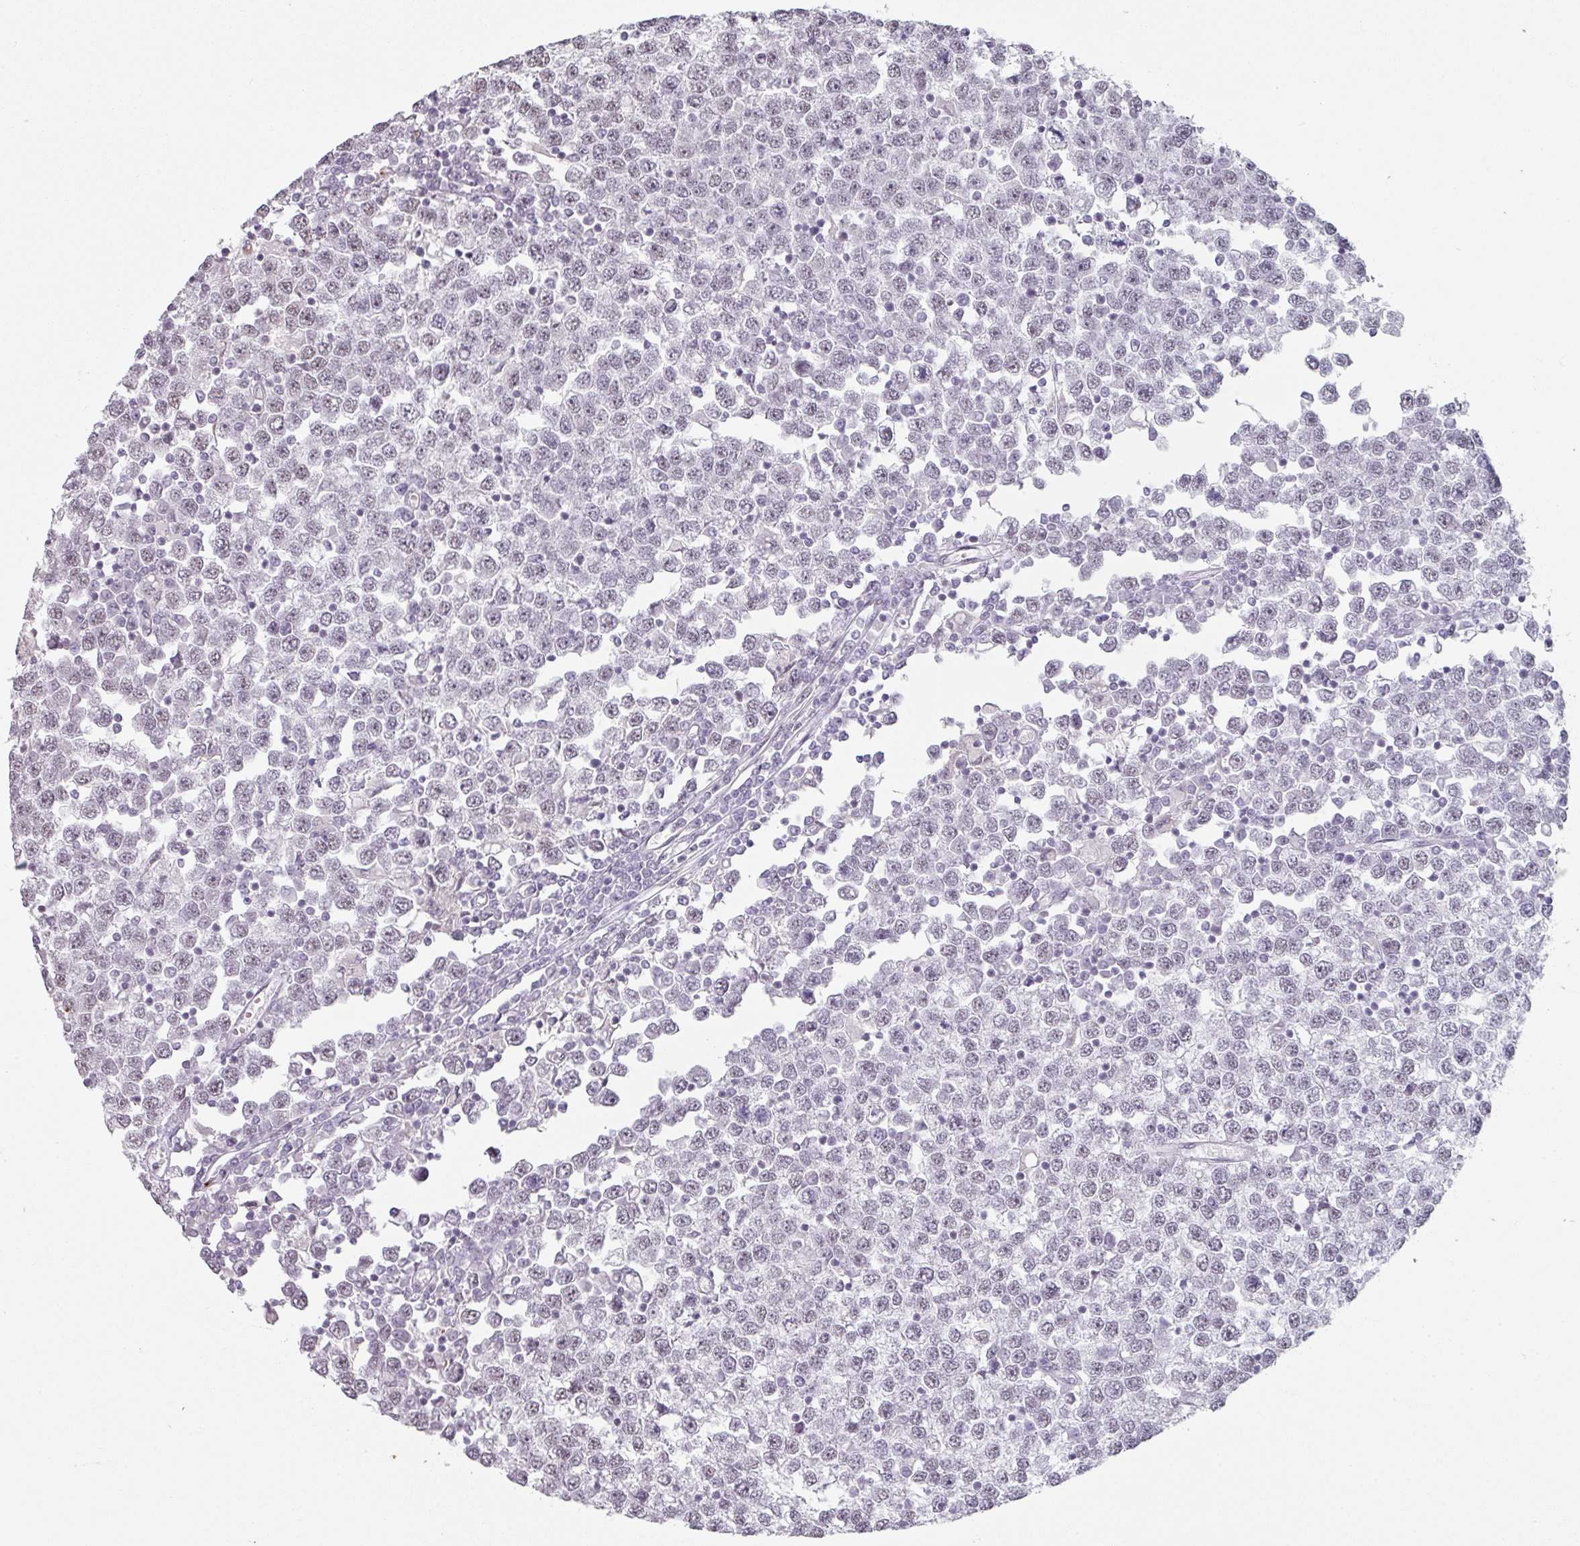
{"staining": {"intensity": "negative", "quantity": "none", "location": "none"}, "tissue": "testis cancer", "cell_type": "Tumor cells", "image_type": "cancer", "snomed": [{"axis": "morphology", "description": "Seminoma, NOS"}, {"axis": "topography", "description": "Testis"}], "caption": "This is a histopathology image of immunohistochemistry (IHC) staining of testis cancer, which shows no expression in tumor cells.", "gene": "SPRR1A", "patient": {"sex": "male", "age": 65}}